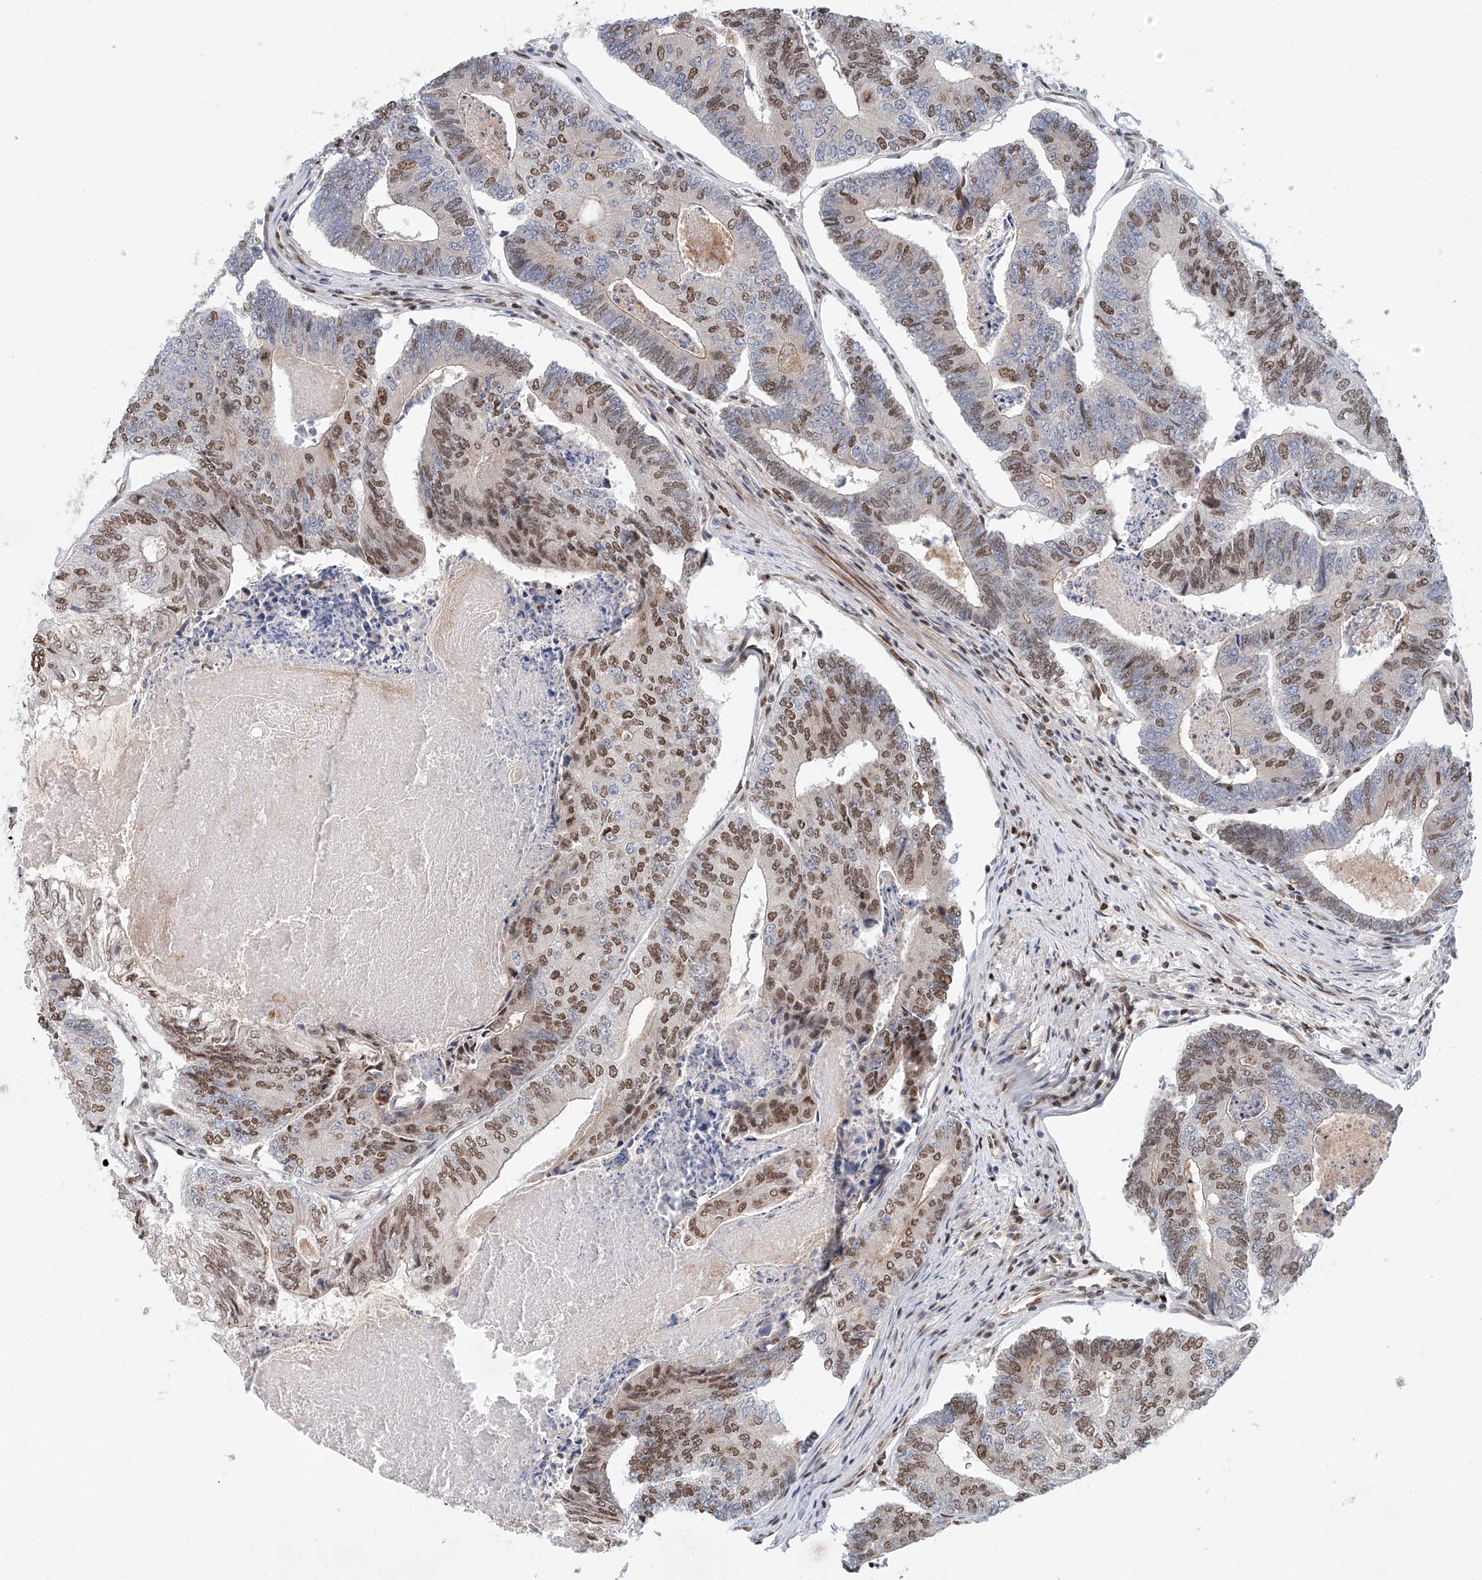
{"staining": {"intensity": "moderate", "quantity": ">75%", "location": "nuclear"}, "tissue": "colorectal cancer", "cell_type": "Tumor cells", "image_type": "cancer", "snomed": [{"axis": "morphology", "description": "Adenocarcinoma, NOS"}, {"axis": "topography", "description": "Colon"}], "caption": "DAB (3,3'-diaminobenzidine) immunohistochemical staining of human colorectal cancer (adenocarcinoma) shows moderate nuclear protein positivity in approximately >75% of tumor cells.", "gene": "ZNF470", "patient": {"sex": "female", "age": 67}}